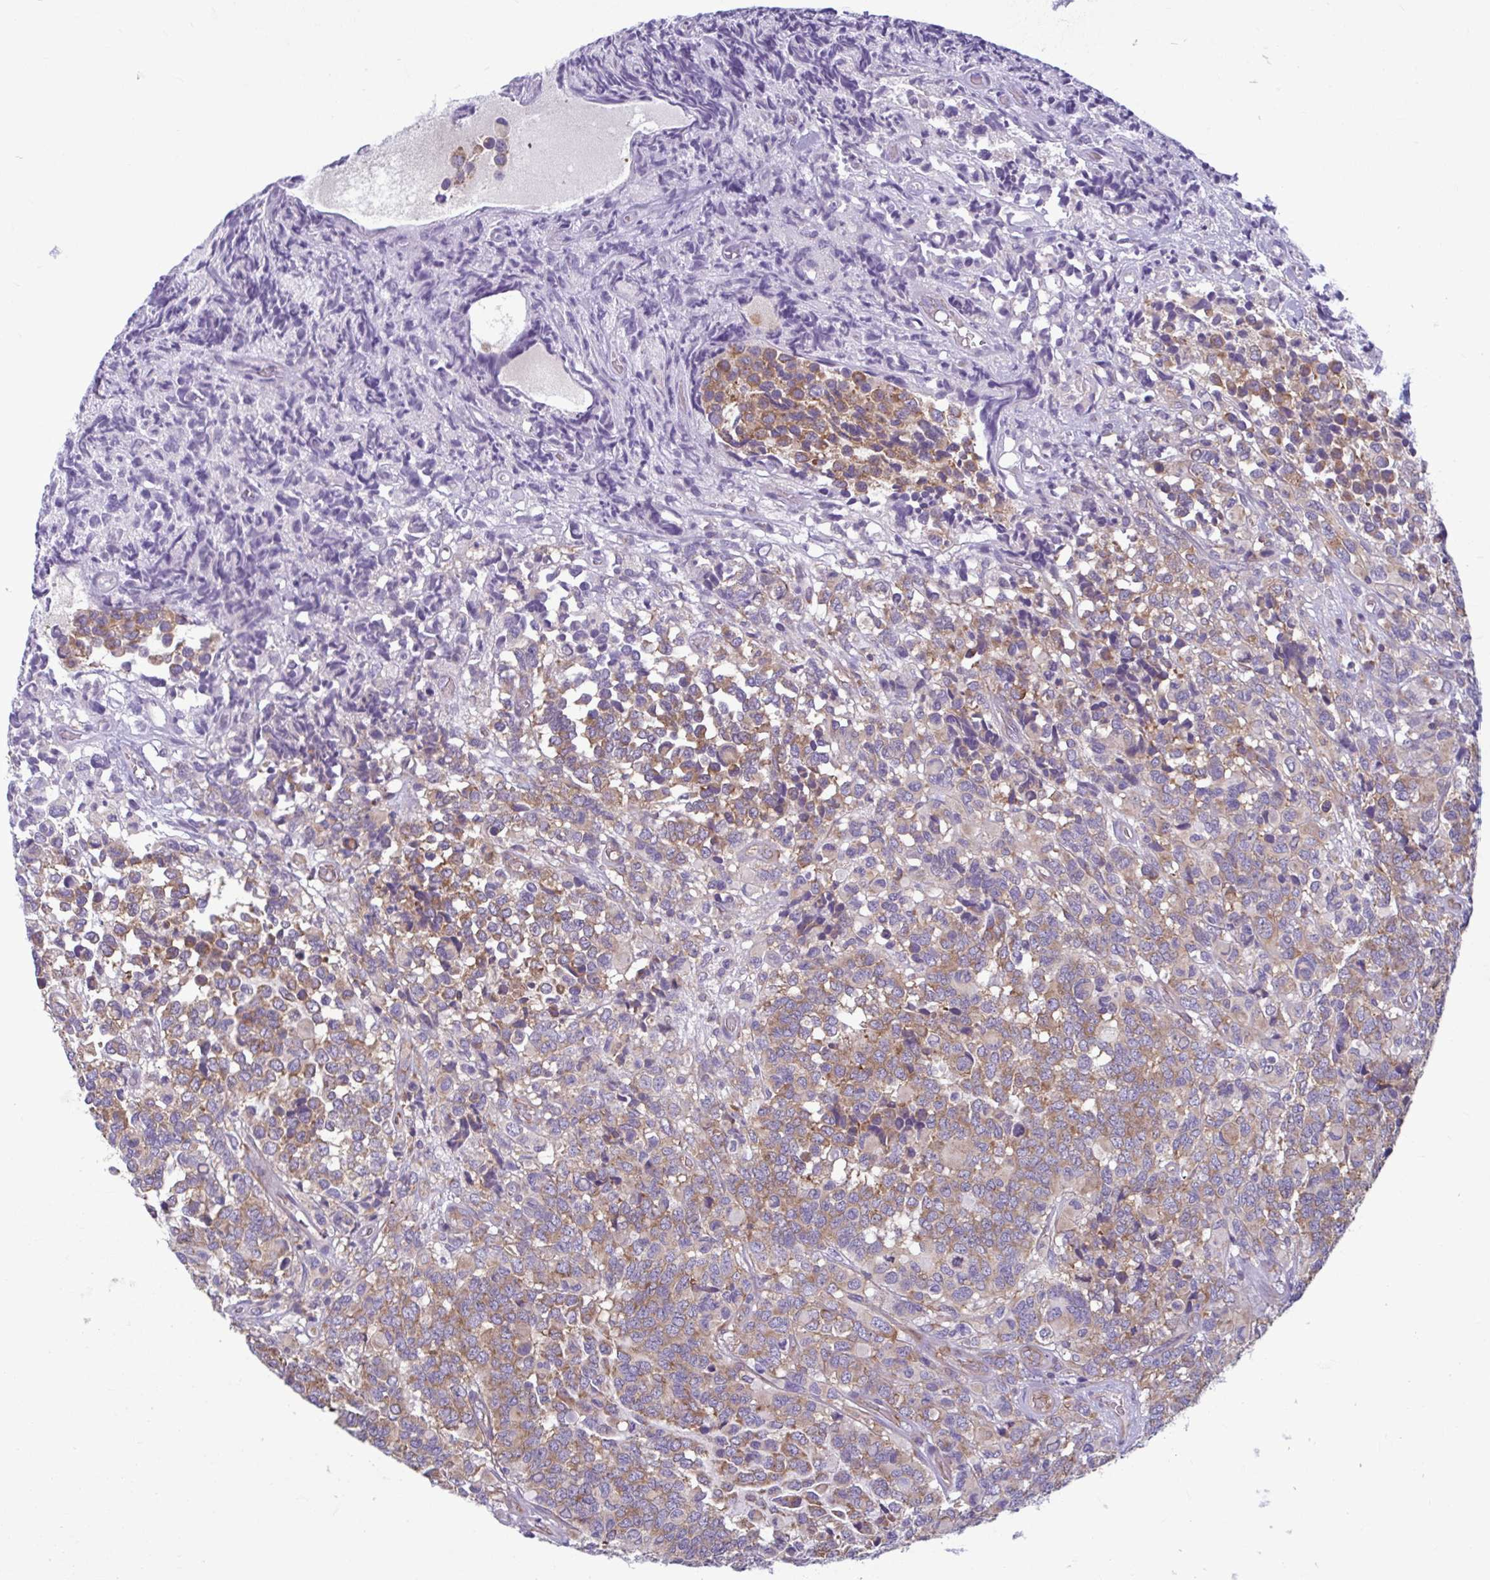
{"staining": {"intensity": "moderate", "quantity": ">75%", "location": "cytoplasmic/membranous"}, "tissue": "glioma", "cell_type": "Tumor cells", "image_type": "cancer", "snomed": [{"axis": "morphology", "description": "Glioma, malignant, High grade"}, {"axis": "topography", "description": "Brain"}], "caption": "Tumor cells demonstrate medium levels of moderate cytoplasmic/membranous expression in about >75% of cells in human high-grade glioma (malignant). (DAB (3,3'-diaminobenzidine) IHC, brown staining for protein, blue staining for nuclei).", "gene": "RPS16", "patient": {"sex": "male", "age": 39}}